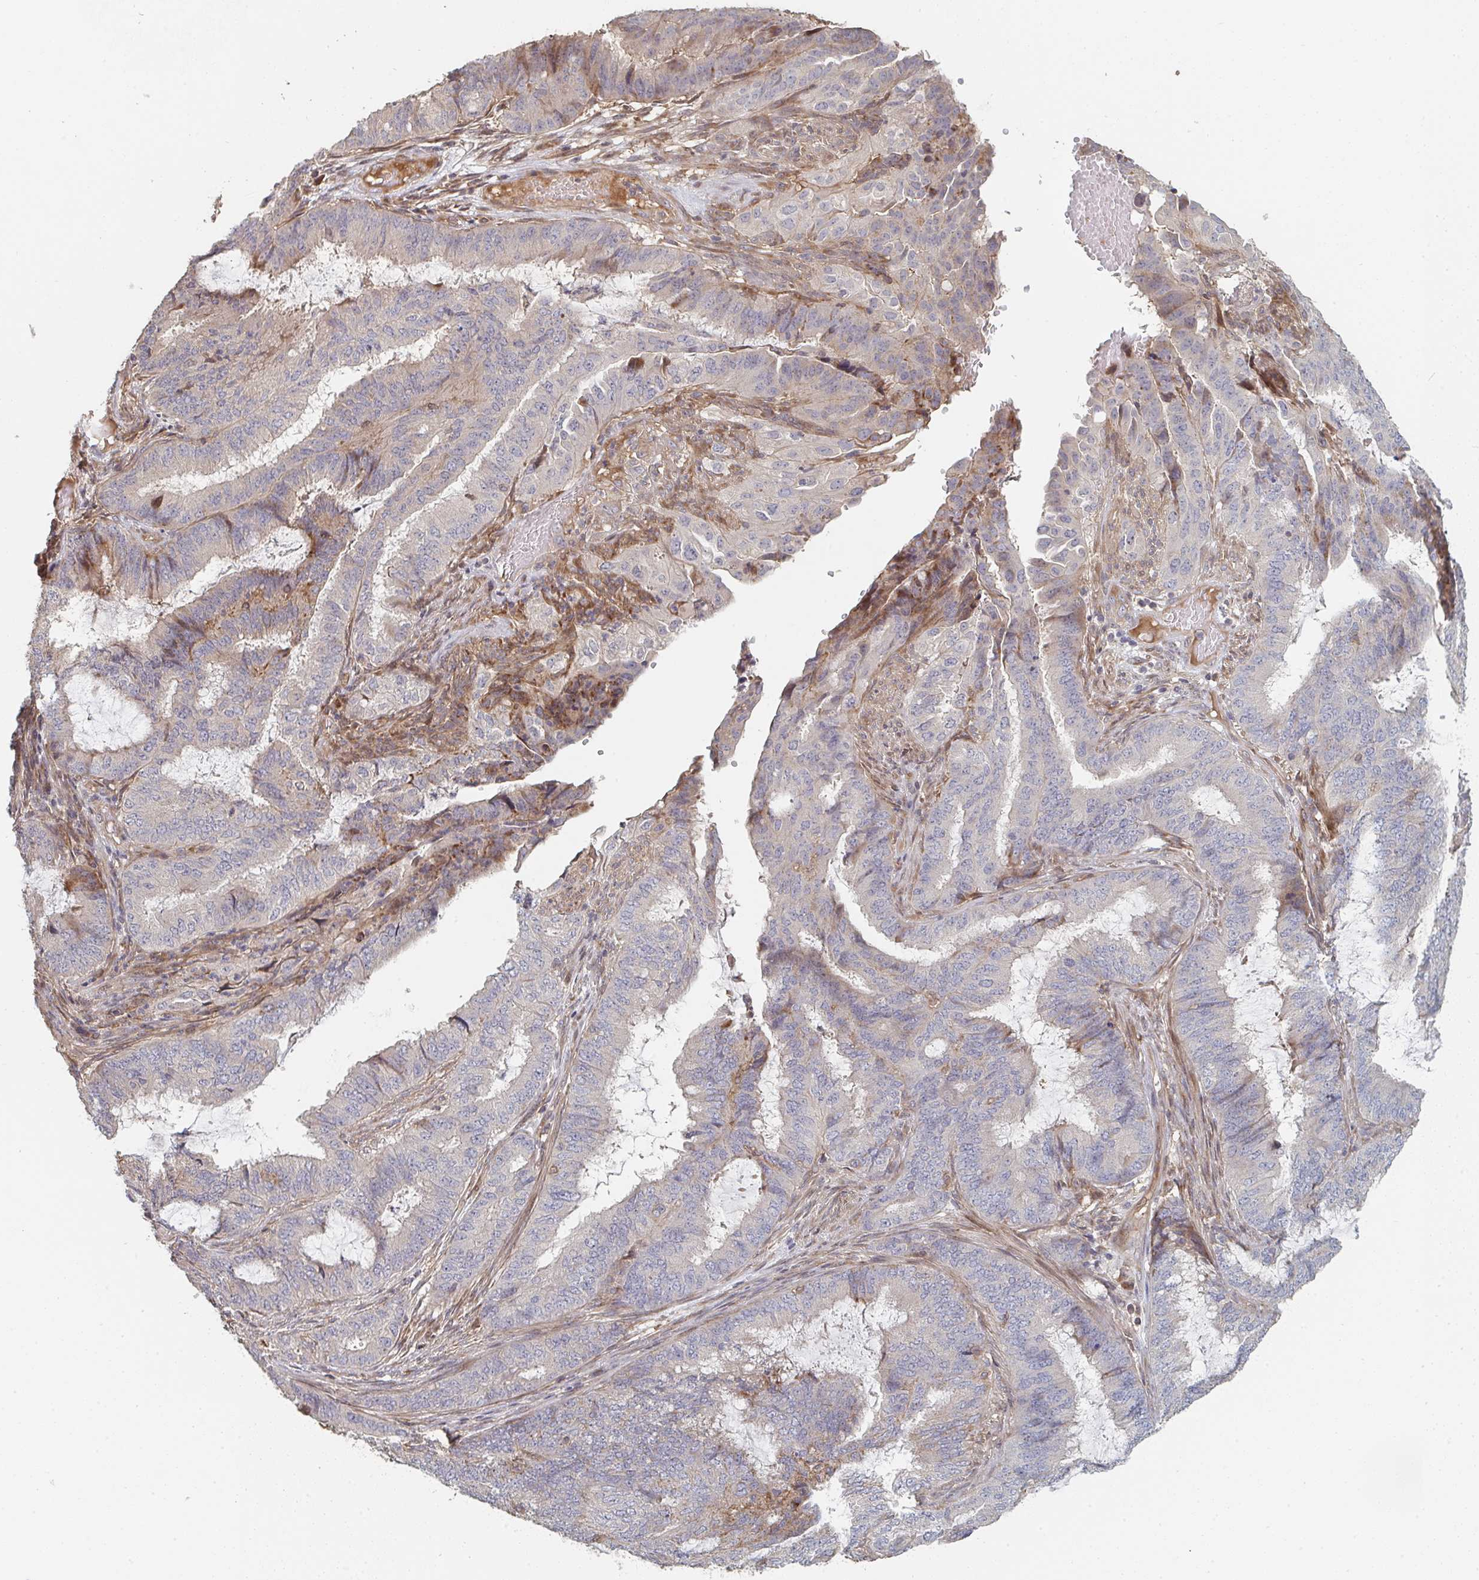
{"staining": {"intensity": "negative", "quantity": "none", "location": "none"}, "tissue": "endometrial cancer", "cell_type": "Tumor cells", "image_type": "cancer", "snomed": [{"axis": "morphology", "description": "Adenocarcinoma, NOS"}, {"axis": "topography", "description": "Endometrium"}], "caption": "The immunohistochemistry photomicrograph has no significant staining in tumor cells of endometrial cancer (adenocarcinoma) tissue.", "gene": "PTEN", "patient": {"sex": "female", "age": 51}}